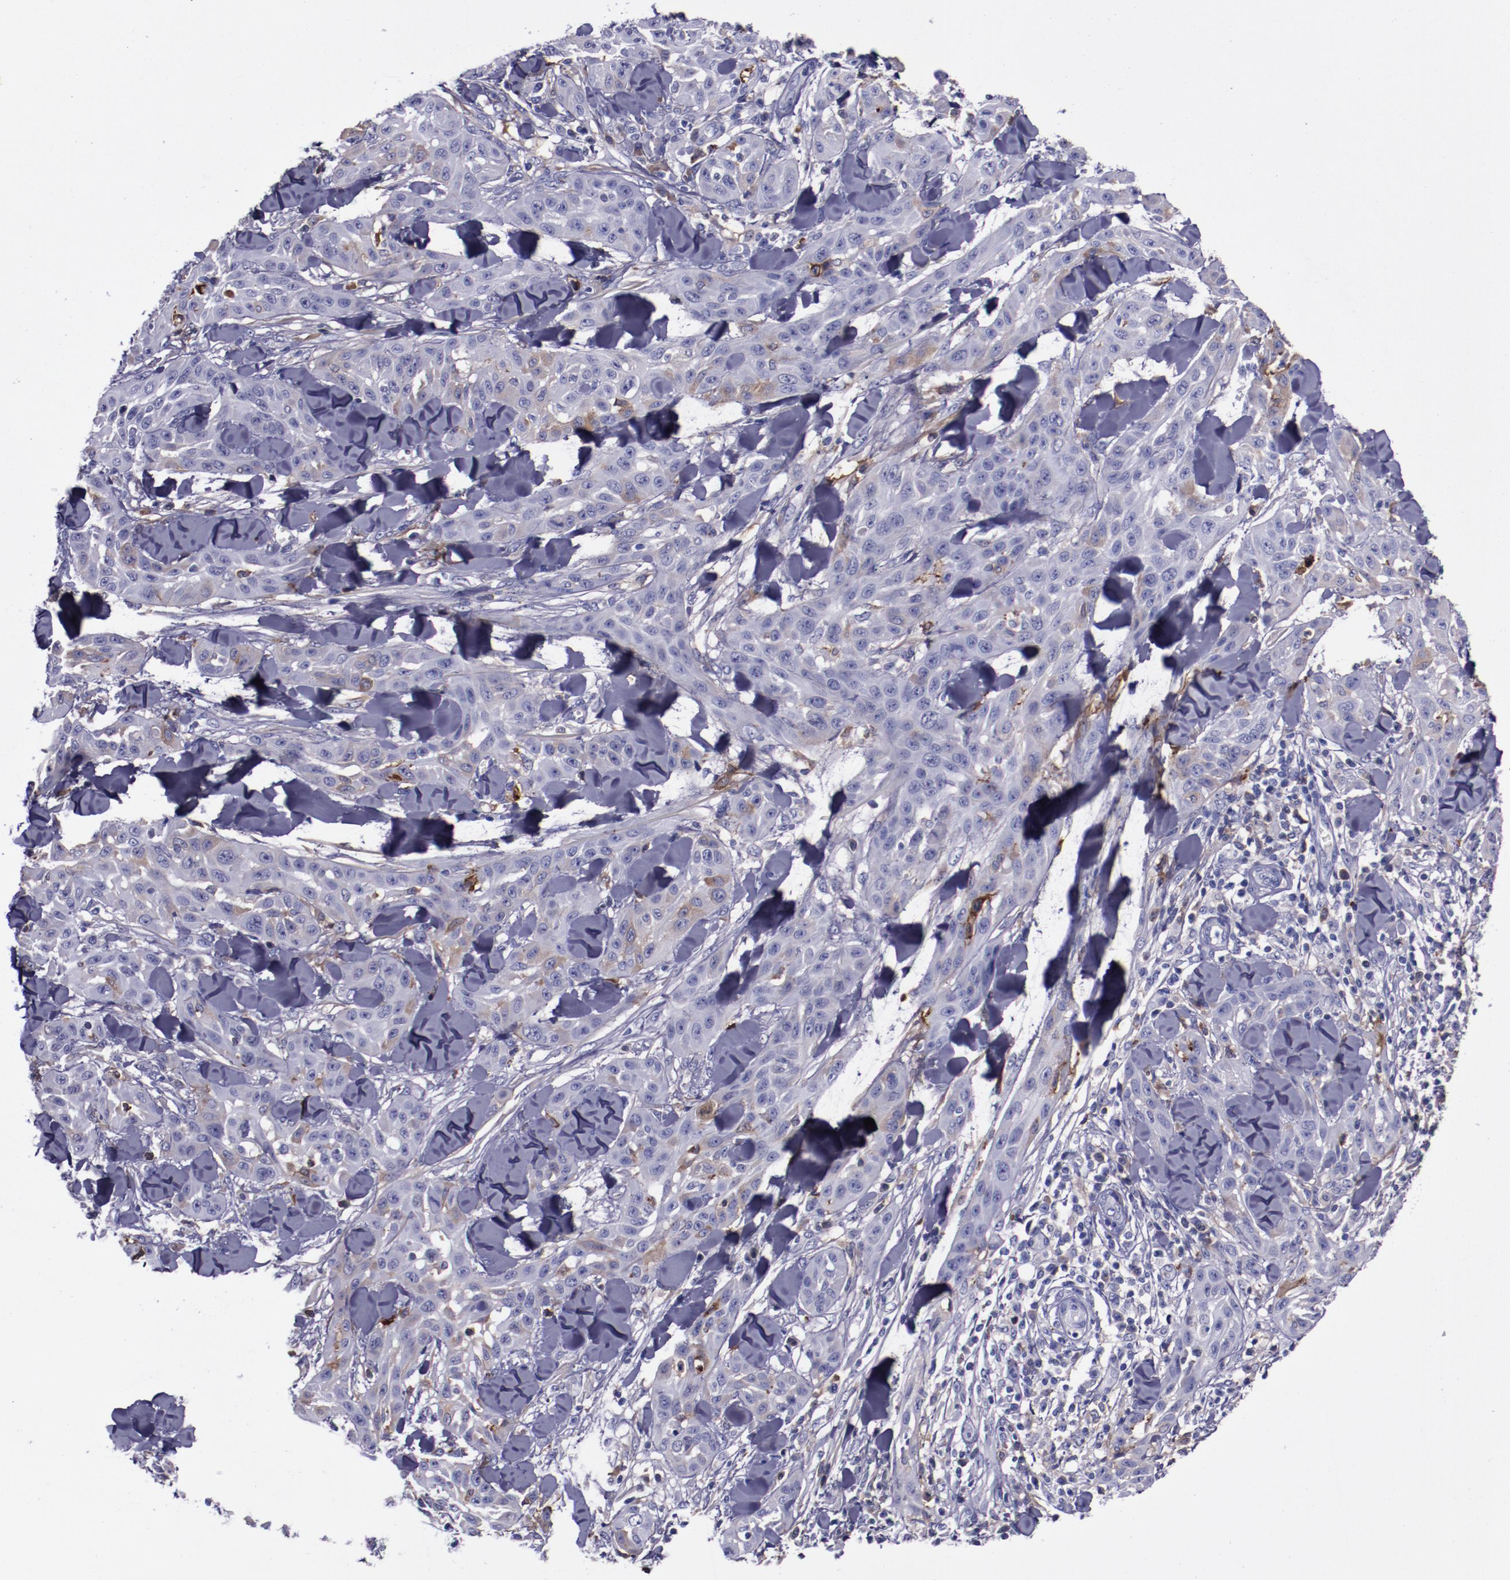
{"staining": {"intensity": "negative", "quantity": "none", "location": "none"}, "tissue": "skin cancer", "cell_type": "Tumor cells", "image_type": "cancer", "snomed": [{"axis": "morphology", "description": "Squamous cell carcinoma, NOS"}, {"axis": "topography", "description": "Skin"}], "caption": "High power microscopy image of an immunohistochemistry (IHC) micrograph of skin cancer (squamous cell carcinoma), revealing no significant expression in tumor cells.", "gene": "APOH", "patient": {"sex": "male", "age": 24}}